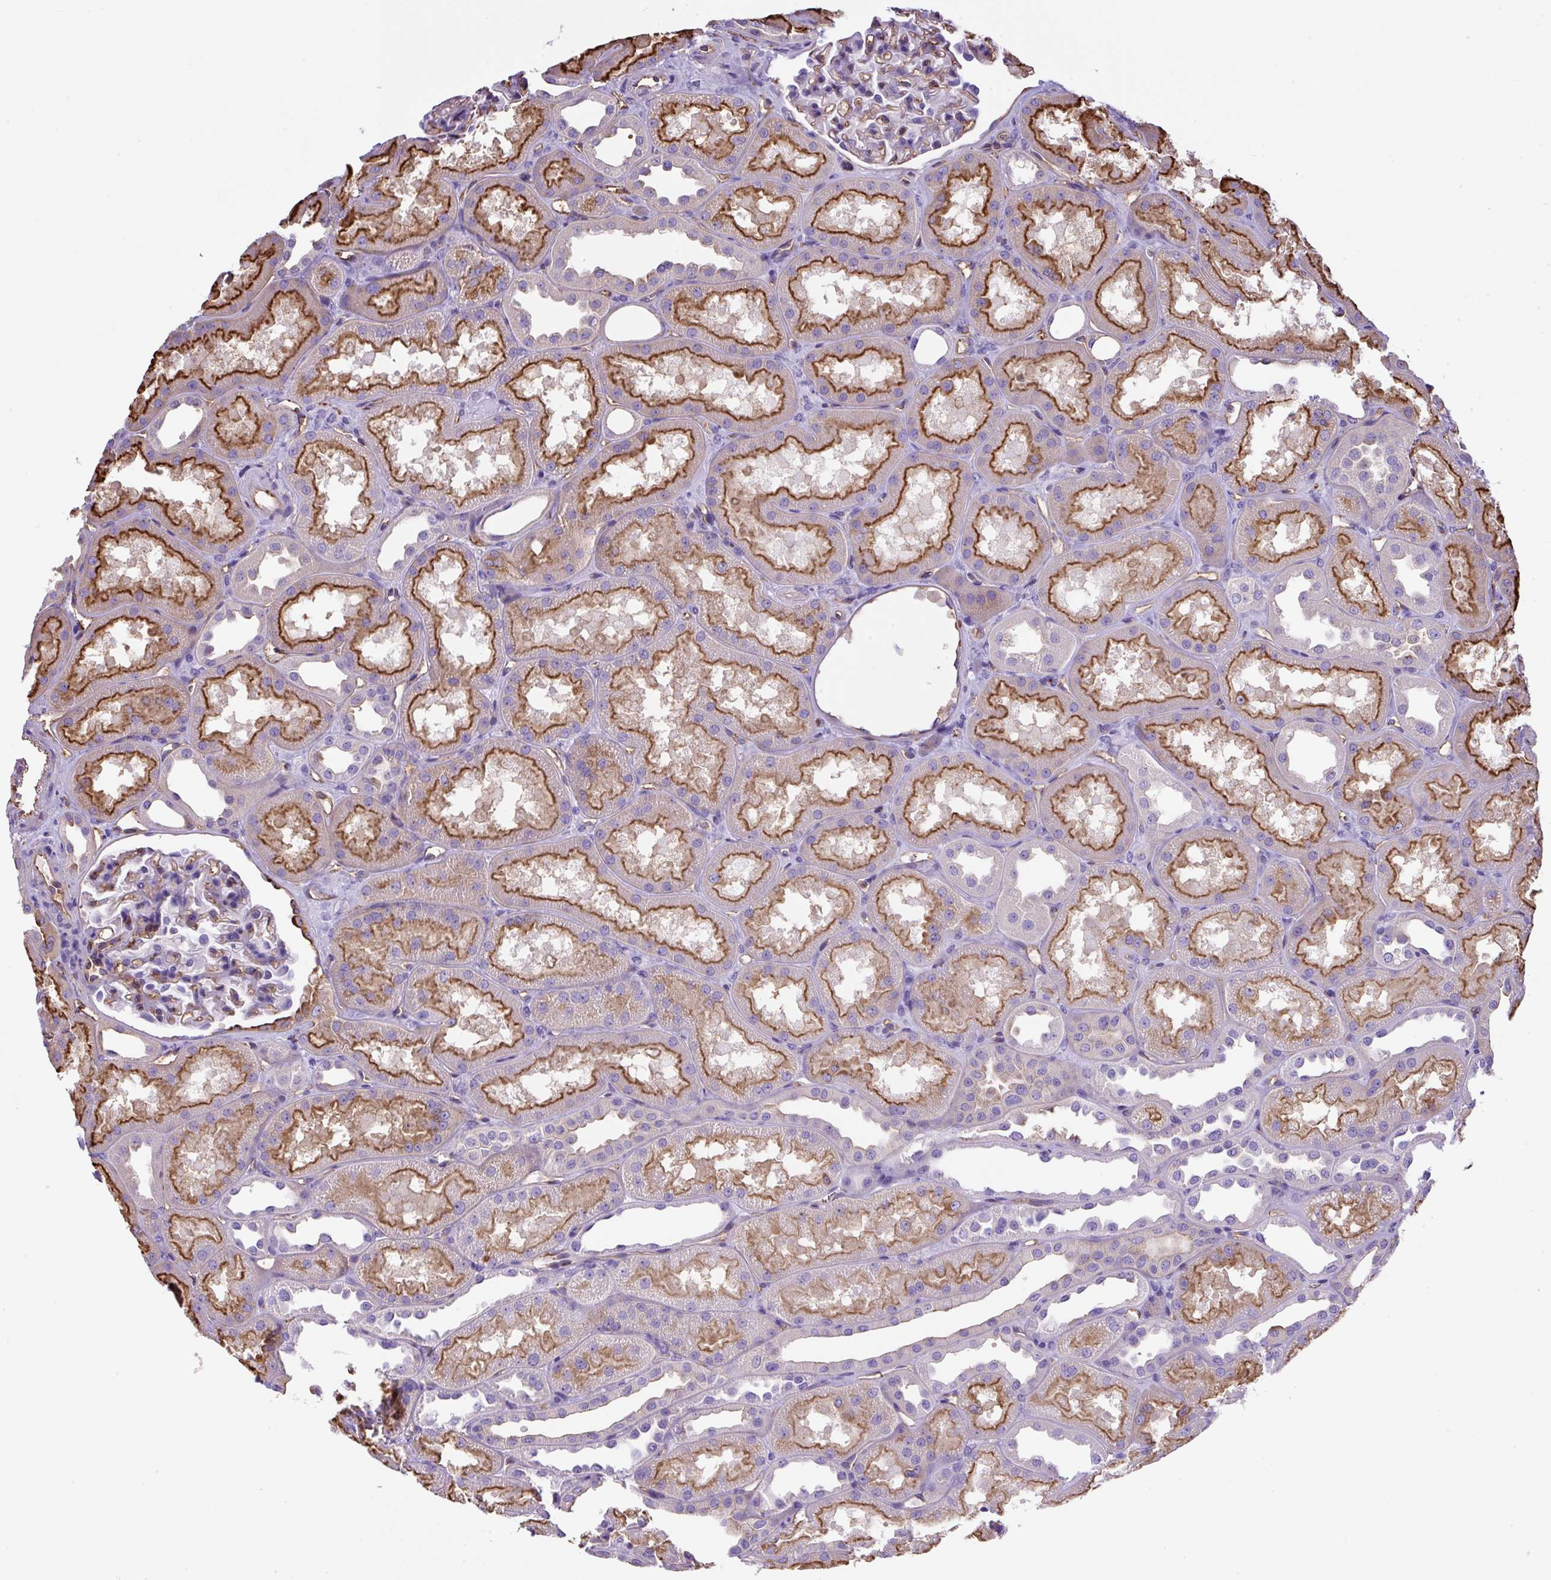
{"staining": {"intensity": "weak", "quantity": "25%-75%", "location": "cytoplasmic/membranous"}, "tissue": "kidney", "cell_type": "Cells in glomeruli", "image_type": "normal", "snomed": [{"axis": "morphology", "description": "Normal tissue, NOS"}, {"axis": "topography", "description": "Kidney"}], "caption": "This photomicrograph displays immunohistochemistry (IHC) staining of normal kidney, with low weak cytoplasmic/membranous positivity in about 25%-75% of cells in glomeruli.", "gene": "MAGEB5", "patient": {"sex": "male", "age": 61}}